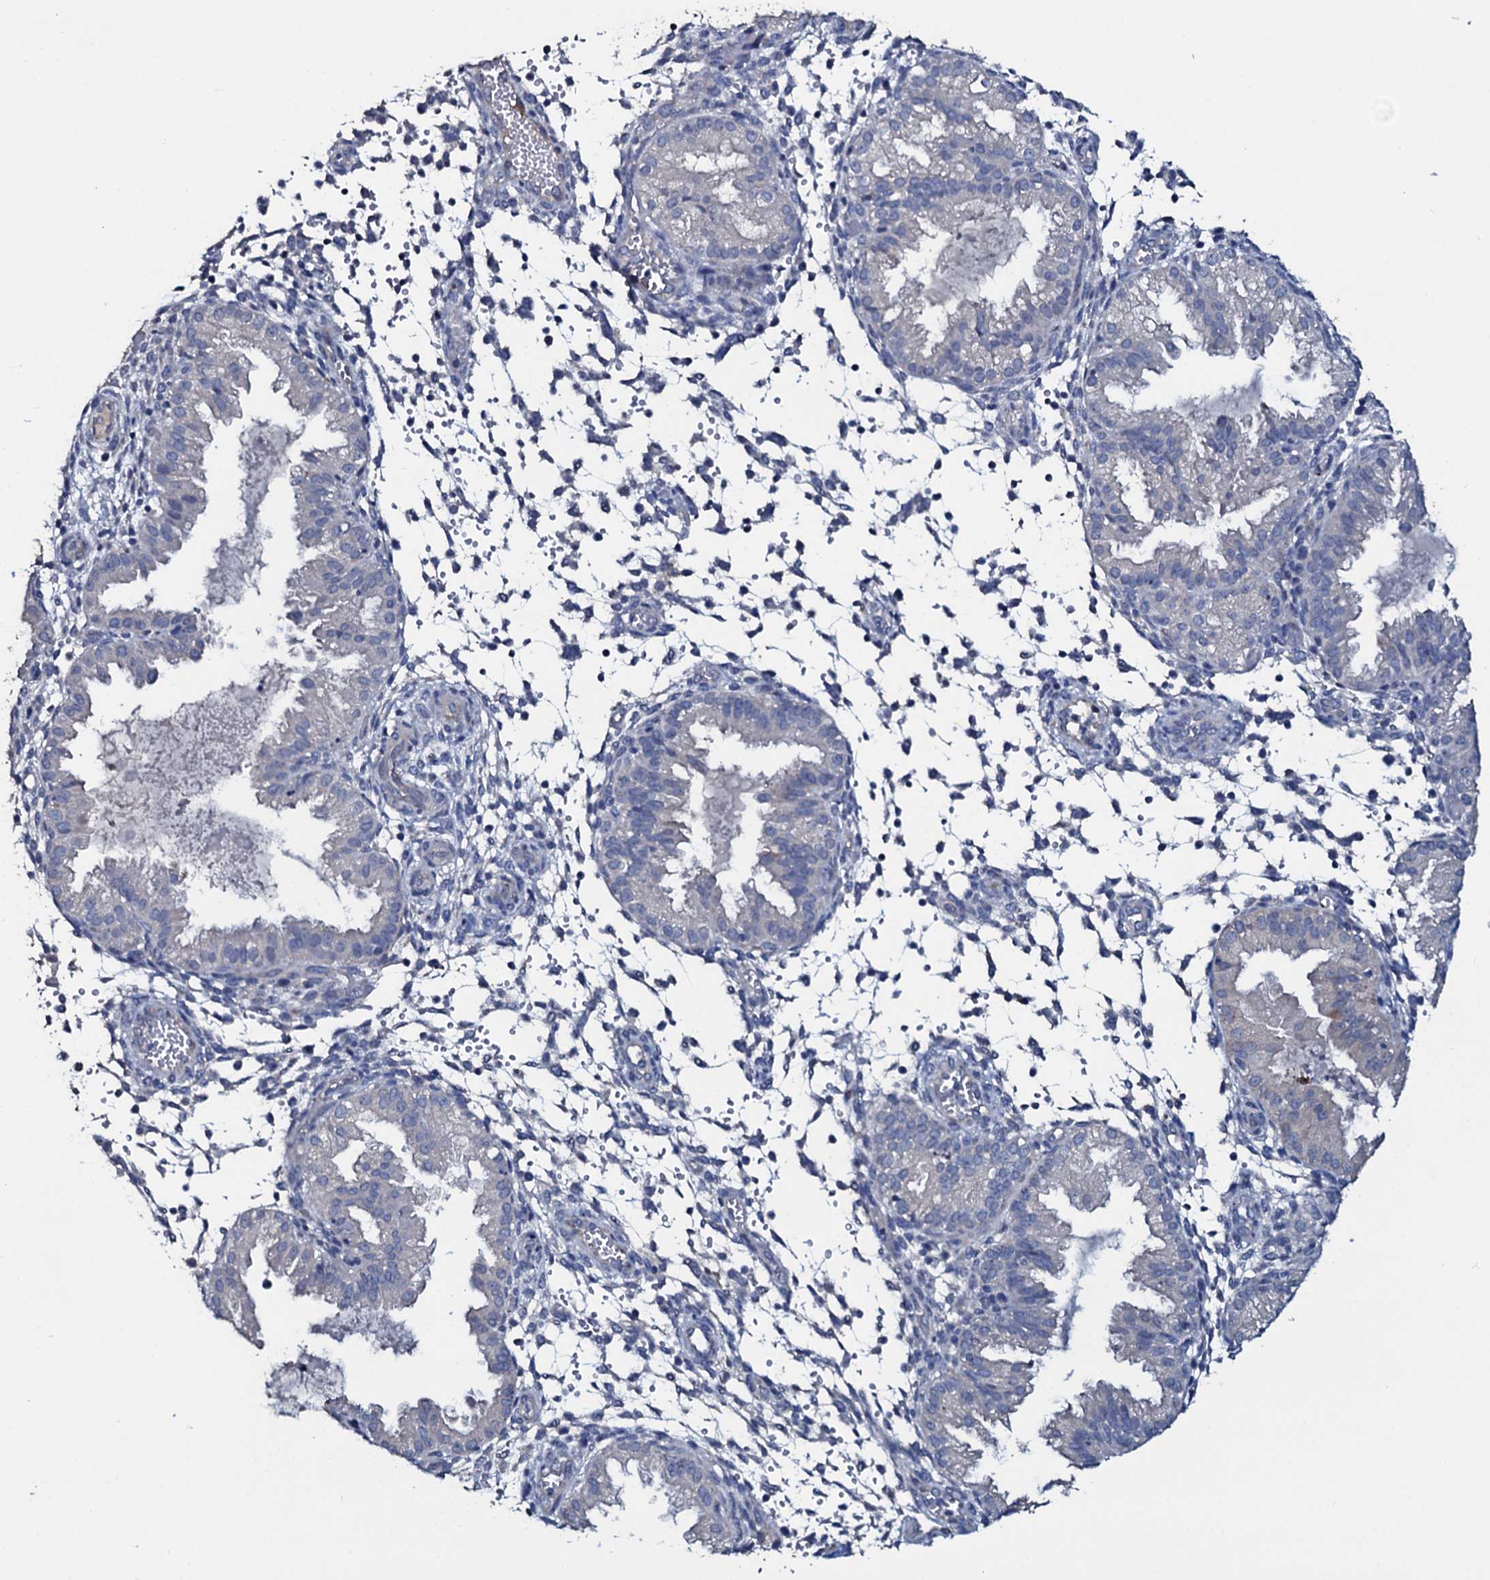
{"staining": {"intensity": "negative", "quantity": "none", "location": "none"}, "tissue": "endometrium", "cell_type": "Cells in endometrial stroma", "image_type": "normal", "snomed": [{"axis": "morphology", "description": "Normal tissue, NOS"}, {"axis": "topography", "description": "Endometrium"}], "caption": "An immunohistochemistry (IHC) histopathology image of benign endometrium is shown. There is no staining in cells in endometrial stroma of endometrium. (IHC, brightfield microscopy, high magnification).", "gene": "IL12B", "patient": {"sex": "female", "age": 33}}